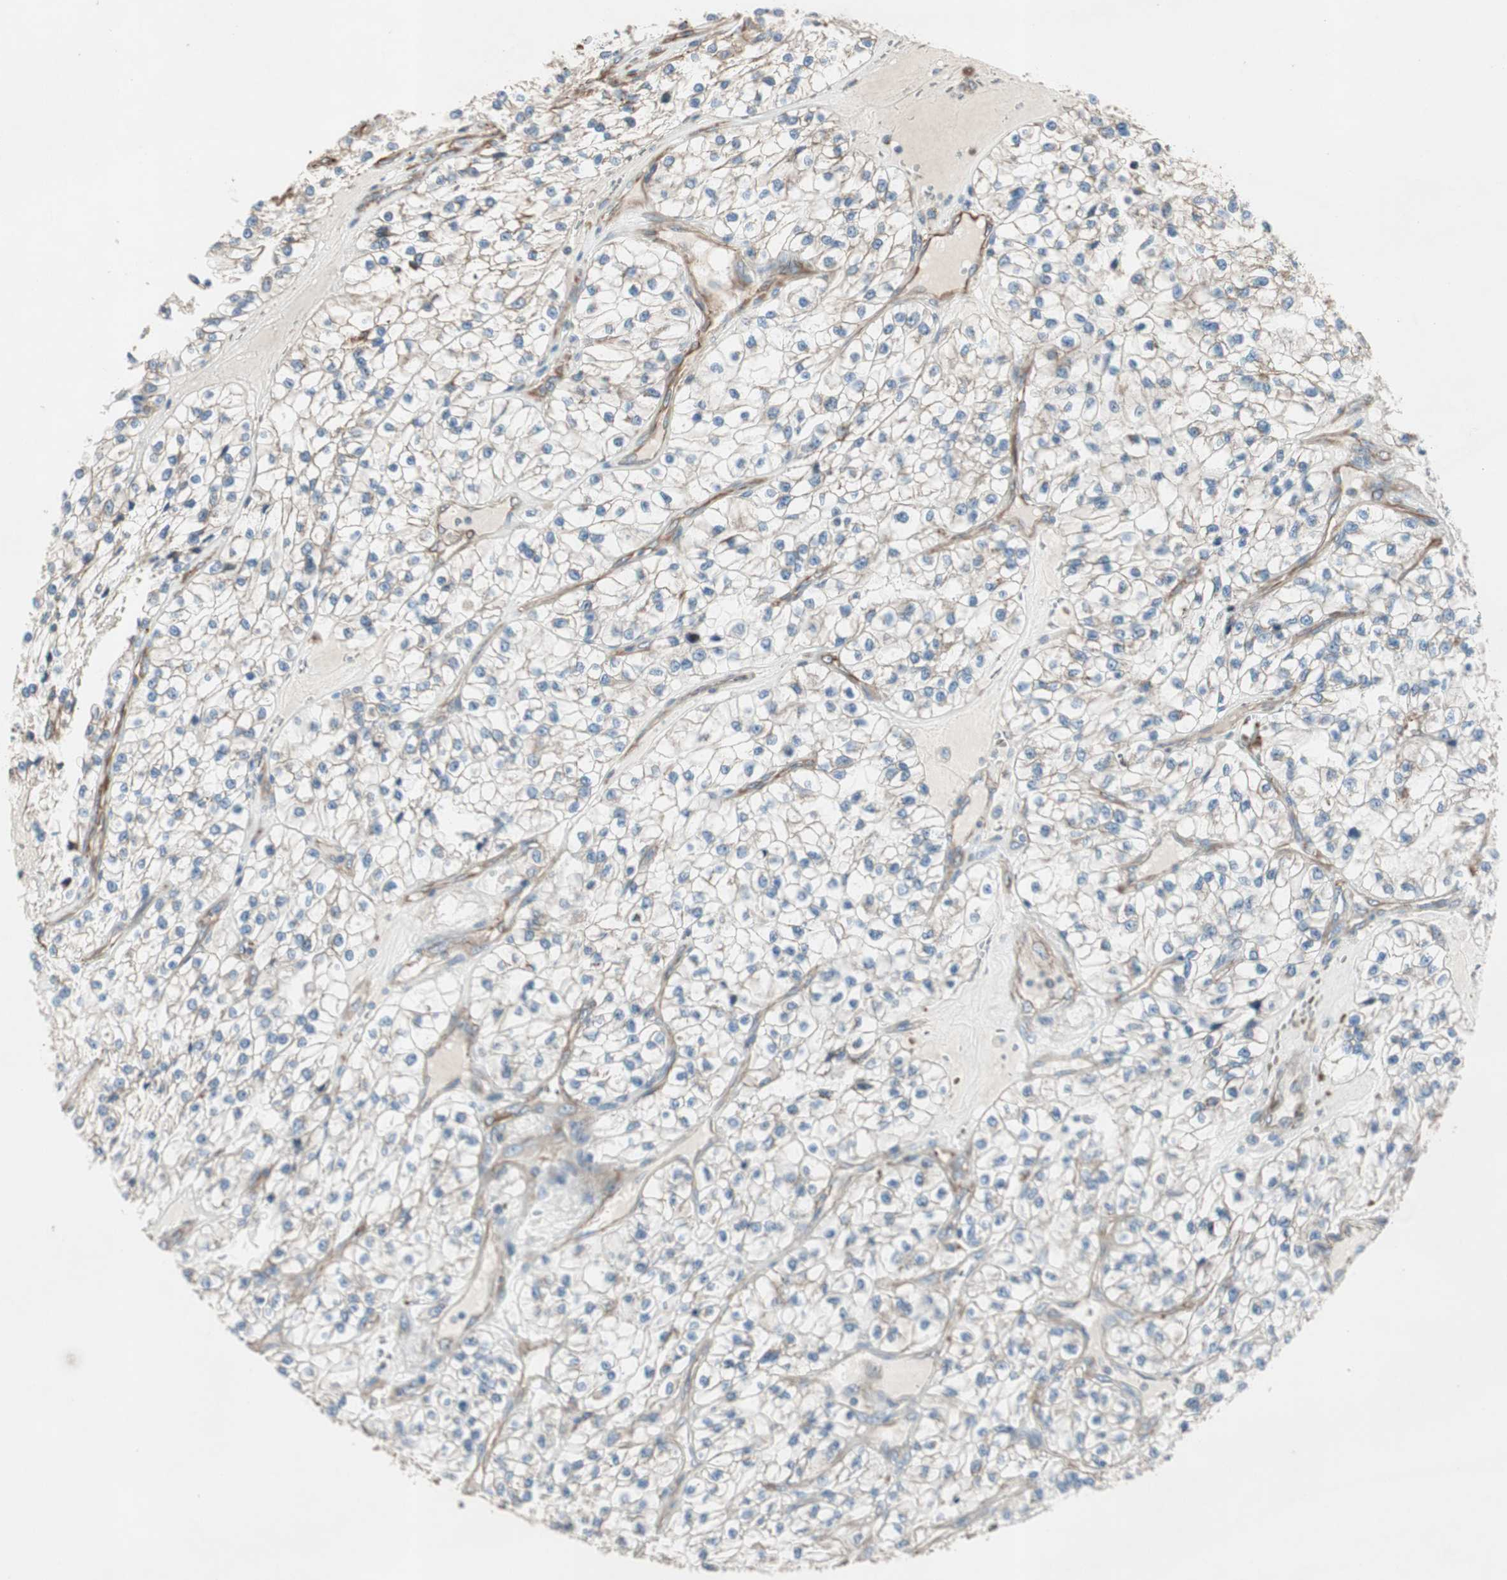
{"staining": {"intensity": "weak", "quantity": "25%-75%", "location": "cytoplasmic/membranous"}, "tissue": "renal cancer", "cell_type": "Tumor cells", "image_type": "cancer", "snomed": [{"axis": "morphology", "description": "Adenocarcinoma, NOS"}, {"axis": "topography", "description": "Kidney"}], "caption": "Immunohistochemistry histopathology image of human renal adenocarcinoma stained for a protein (brown), which exhibits low levels of weak cytoplasmic/membranous positivity in approximately 25%-75% of tumor cells.", "gene": "SRCIN1", "patient": {"sex": "female", "age": 57}}